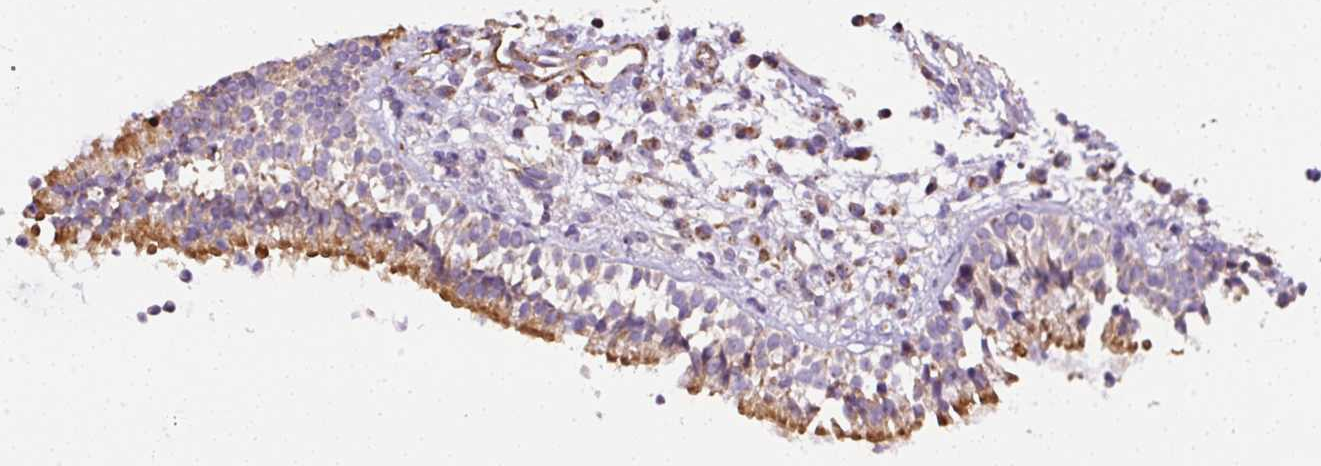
{"staining": {"intensity": "moderate", "quantity": ">75%", "location": "cytoplasmic/membranous"}, "tissue": "nasopharynx", "cell_type": "Respiratory epithelial cells", "image_type": "normal", "snomed": [{"axis": "morphology", "description": "Normal tissue, NOS"}, {"axis": "topography", "description": "Nasopharynx"}], "caption": "Immunohistochemical staining of benign nasopharynx displays >75% levels of moderate cytoplasmic/membranous protein expression in about >75% of respiratory epithelial cells. Immunohistochemistry stains the protein of interest in brown and the nuclei are stained blue.", "gene": "NDUFAF2", "patient": {"sex": "male", "age": 21}}